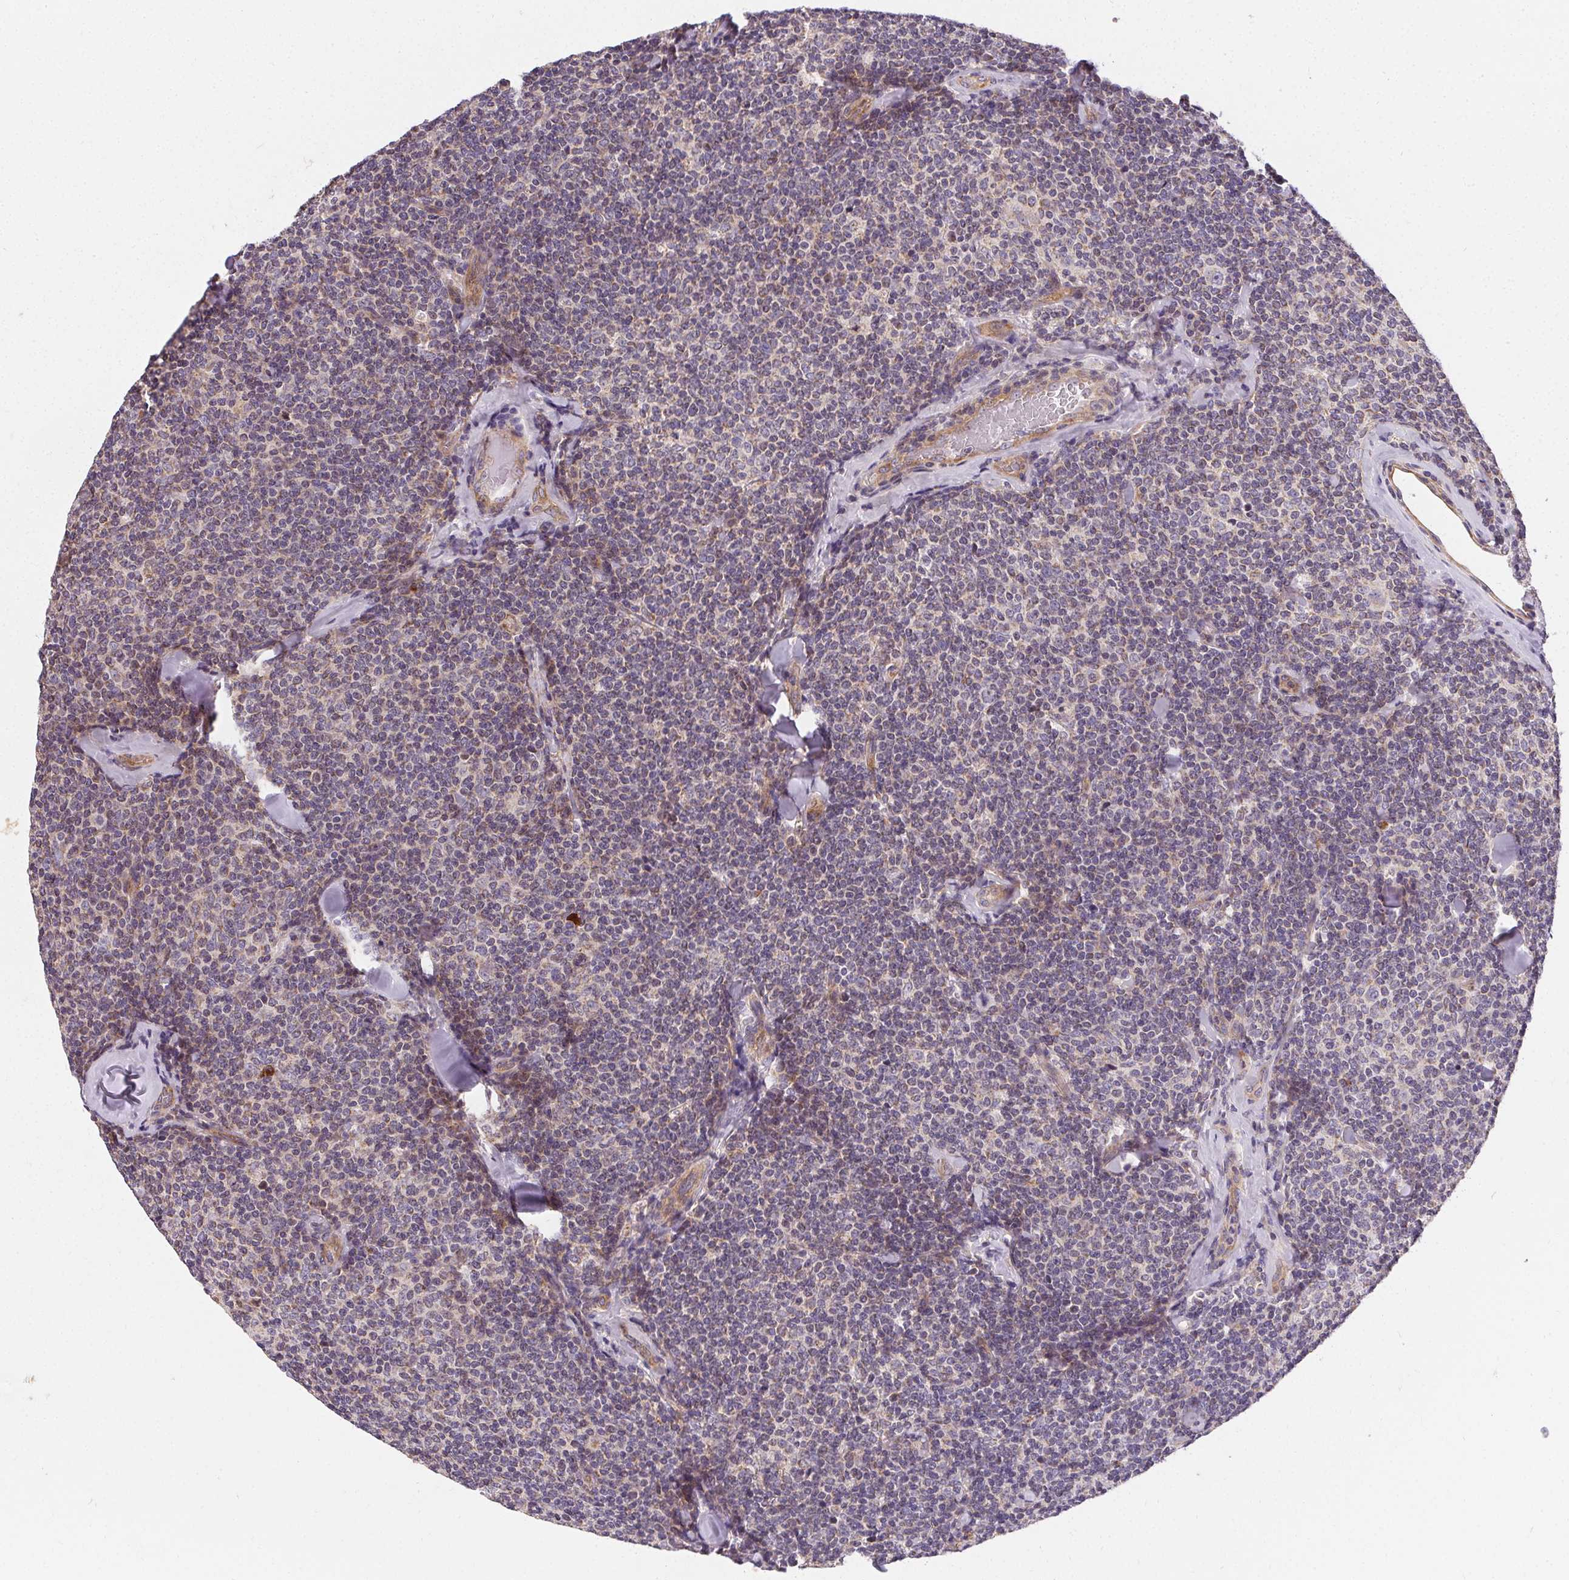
{"staining": {"intensity": "negative", "quantity": "none", "location": "none"}, "tissue": "lymphoma", "cell_type": "Tumor cells", "image_type": "cancer", "snomed": [{"axis": "morphology", "description": "Malignant lymphoma, non-Hodgkin's type, Low grade"}, {"axis": "topography", "description": "Lymph node"}], "caption": "Micrograph shows no significant protein positivity in tumor cells of lymphoma. The staining is performed using DAB (3,3'-diaminobenzidine) brown chromogen with nuclei counter-stained in using hematoxylin.", "gene": "APLP1", "patient": {"sex": "female", "age": 56}}